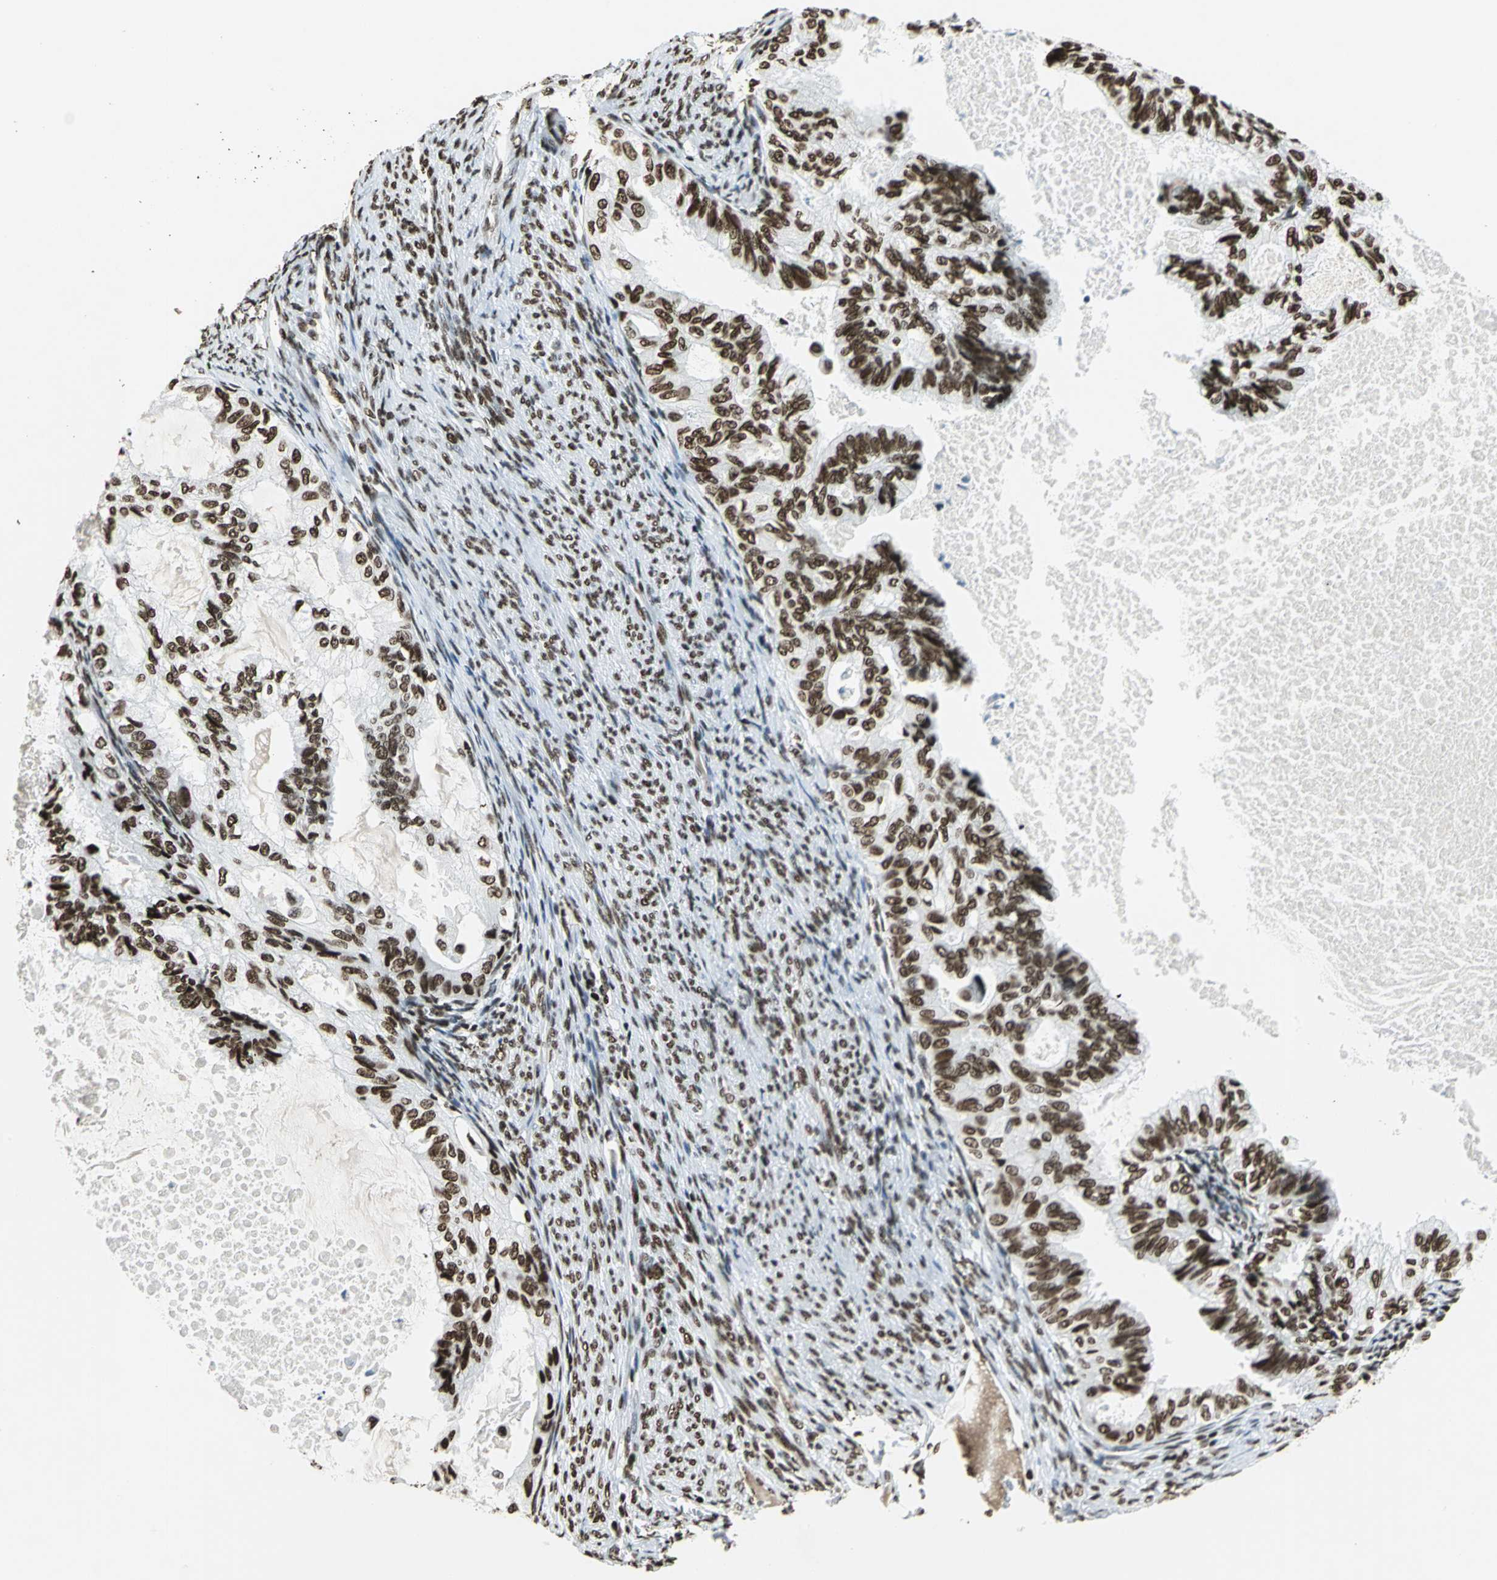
{"staining": {"intensity": "strong", "quantity": ">75%", "location": "nuclear"}, "tissue": "cervical cancer", "cell_type": "Tumor cells", "image_type": "cancer", "snomed": [{"axis": "morphology", "description": "Normal tissue, NOS"}, {"axis": "morphology", "description": "Adenocarcinoma, NOS"}, {"axis": "topography", "description": "Cervix"}, {"axis": "topography", "description": "Endometrium"}], "caption": "Tumor cells display high levels of strong nuclear positivity in approximately >75% of cells in cervical adenocarcinoma. (brown staining indicates protein expression, while blue staining denotes nuclei).", "gene": "HMGB1", "patient": {"sex": "female", "age": 86}}